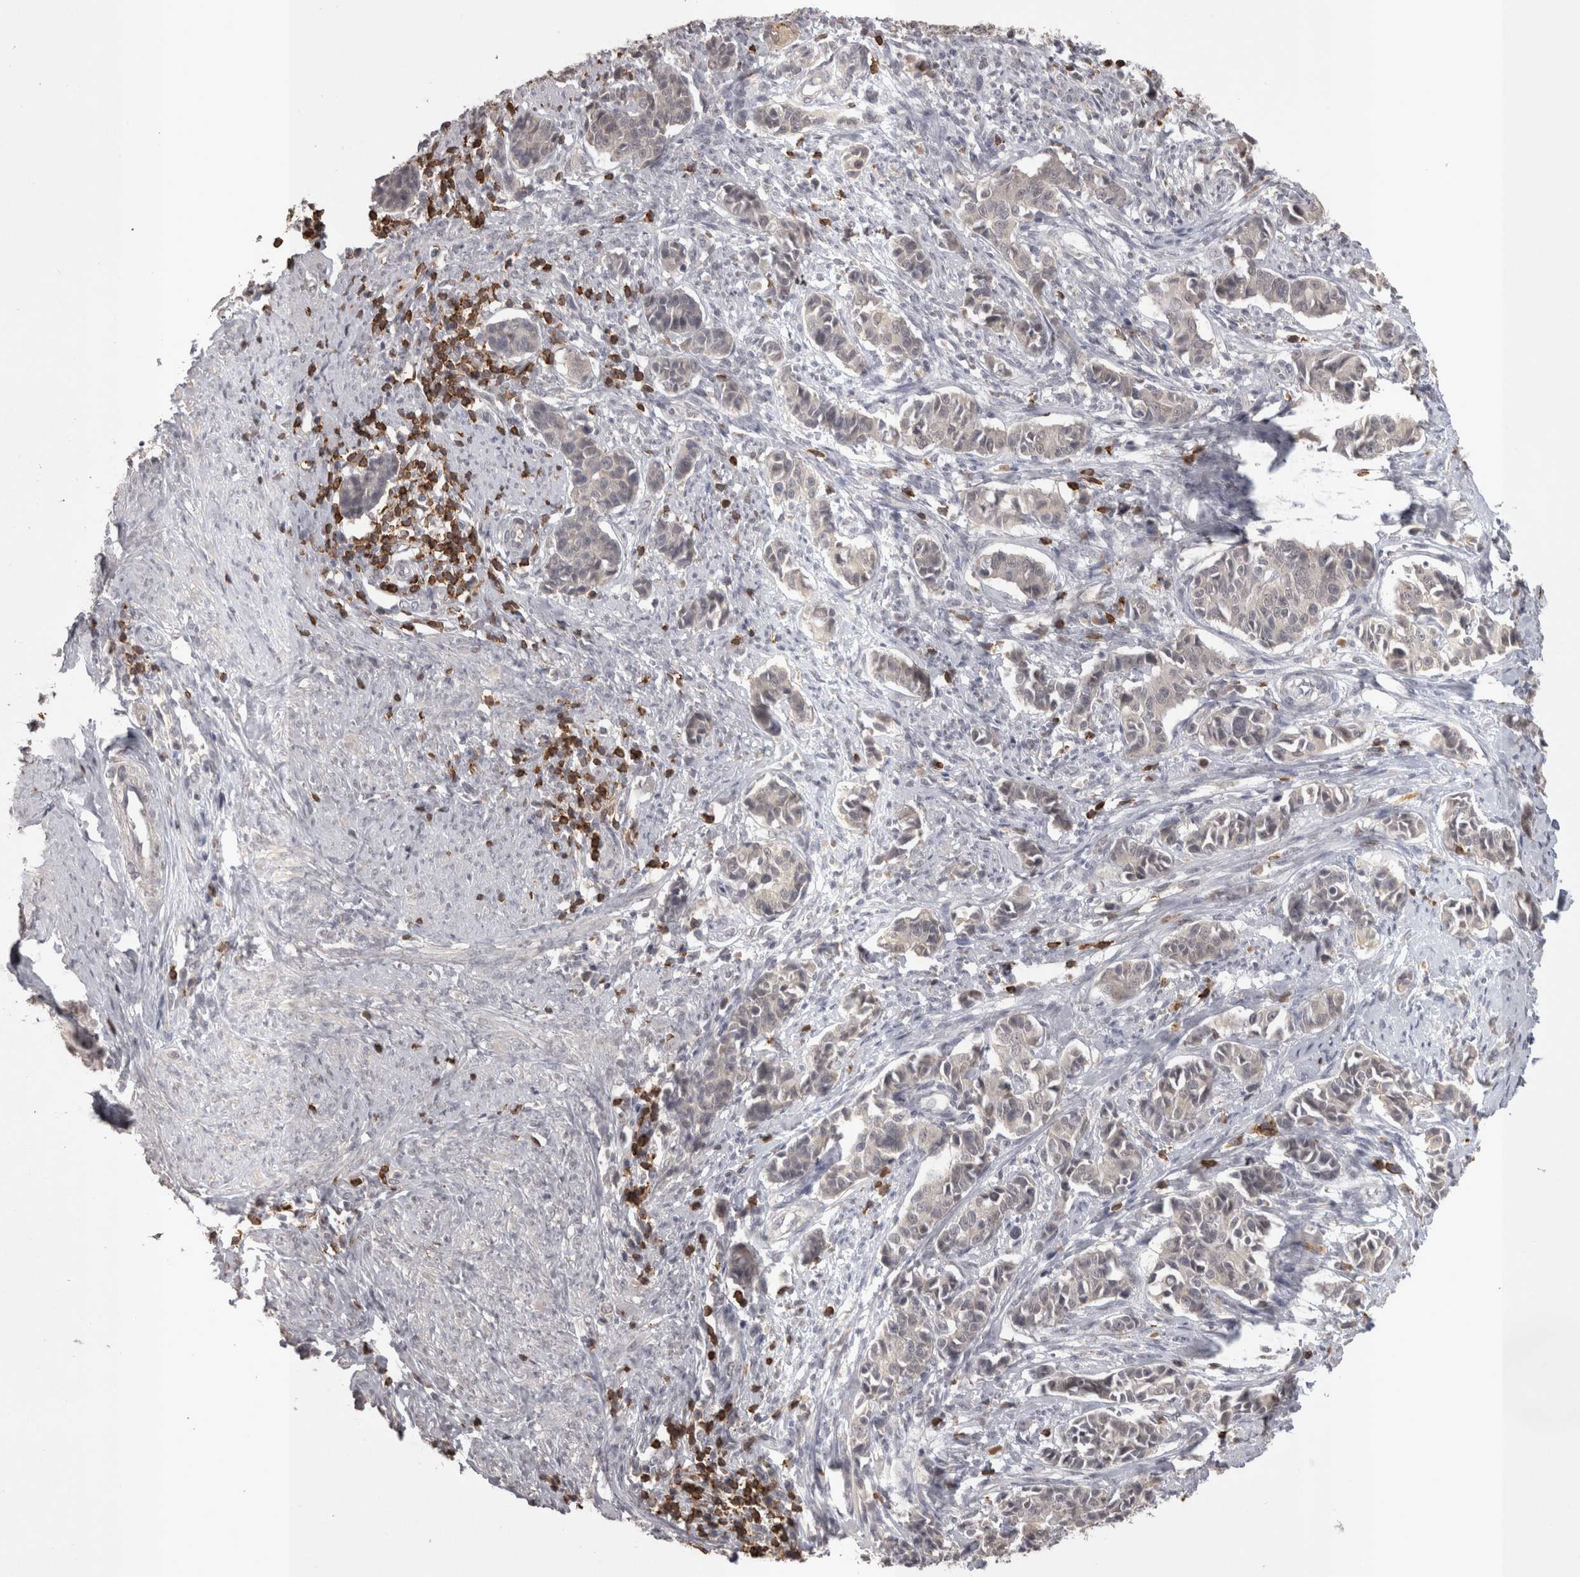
{"staining": {"intensity": "weak", "quantity": "<25%", "location": "cytoplasmic/membranous"}, "tissue": "cervical cancer", "cell_type": "Tumor cells", "image_type": "cancer", "snomed": [{"axis": "morphology", "description": "Normal tissue, NOS"}, {"axis": "morphology", "description": "Squamous cell carcinoma, NOS"}, {"axis": "topography", "description": "Cervix"}], "caption": "A histopathology image of squamous cell carcinoma (cervical) stained for a protein displays no brown staining in tumor cells. (Stains: DAB immunohistochemistry with hematoxylin counter stain, Microscopy: brightfield microscopy at high magnification).", "gene": "SKAP1", "patient": {"sex": "female", "age": 35}}